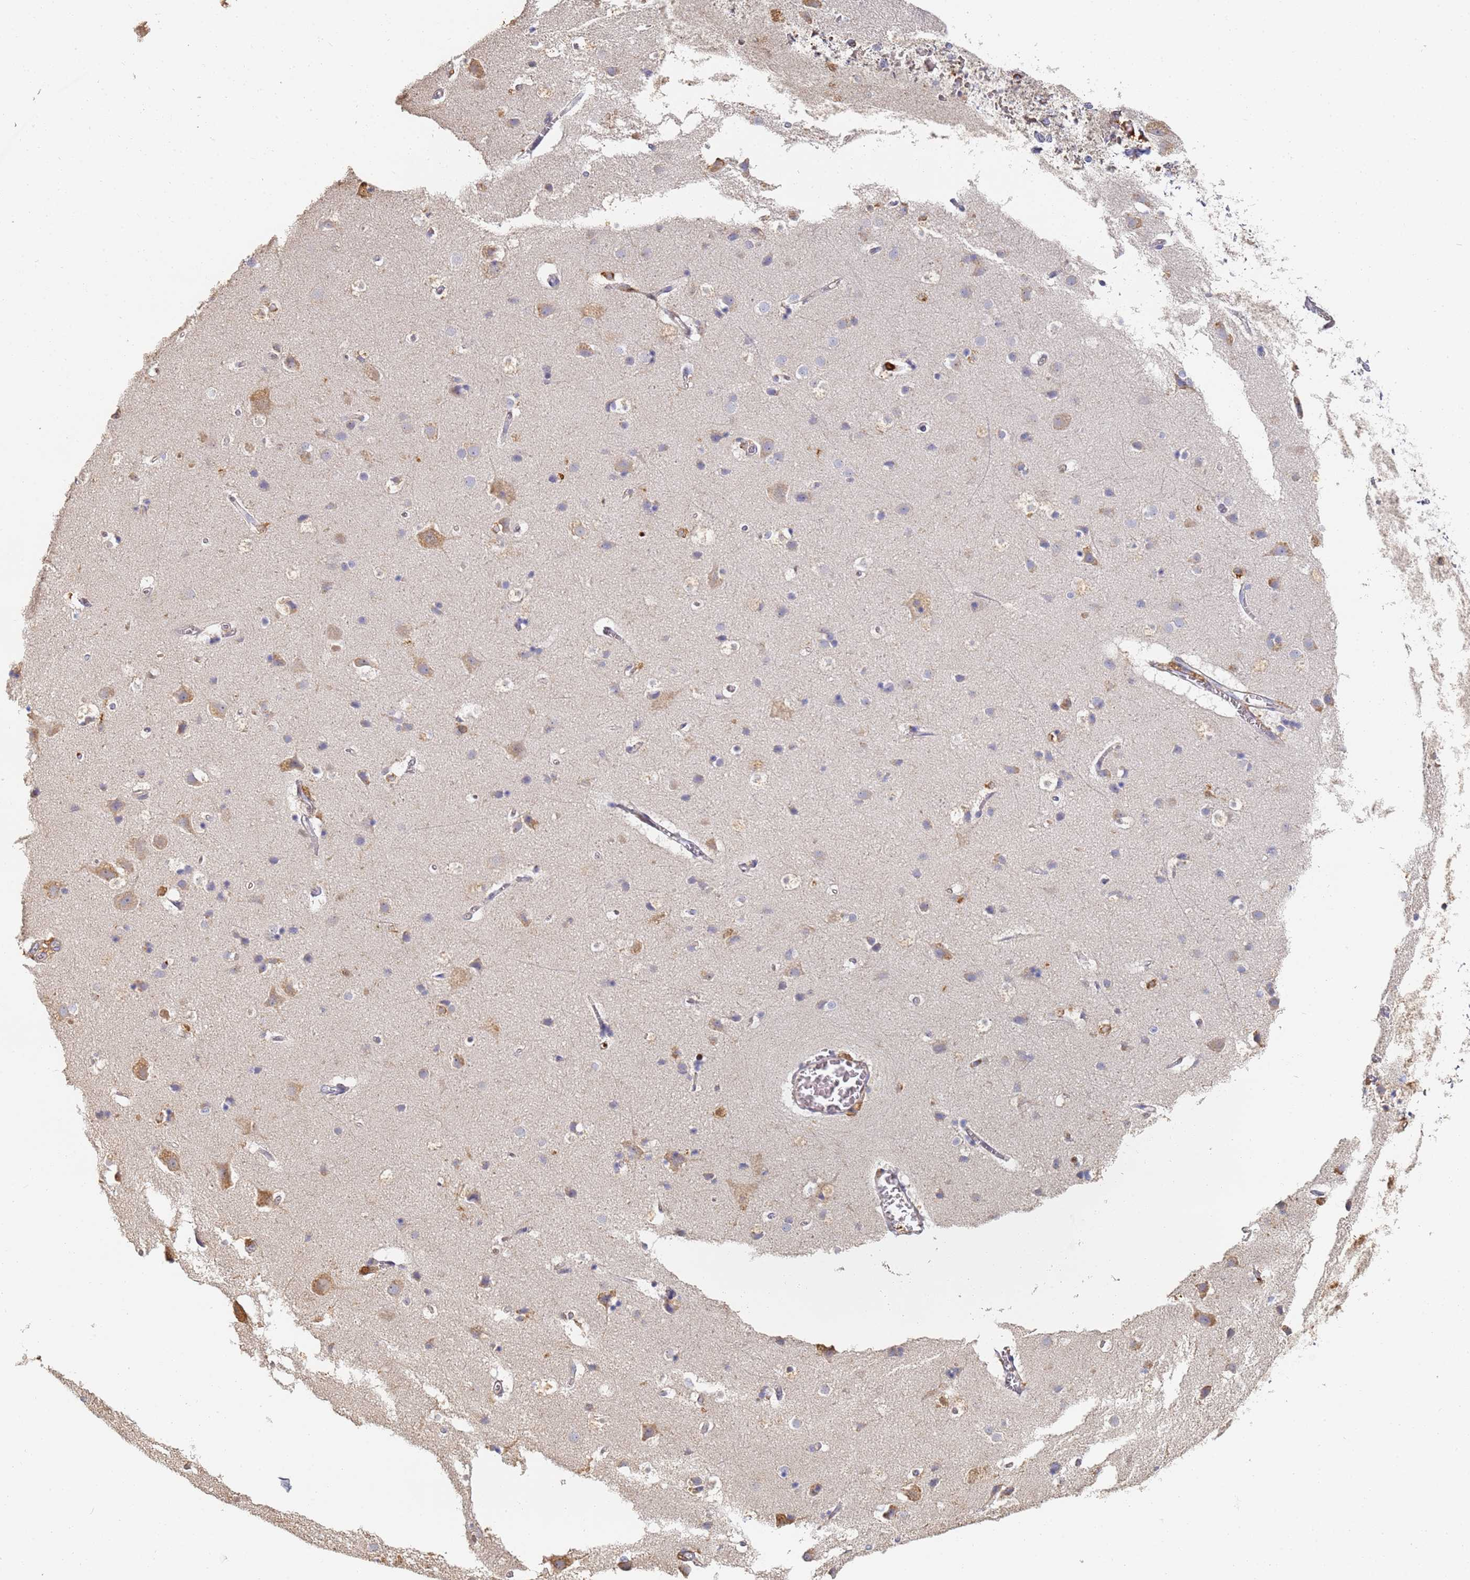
{"staining": {"intensity": "negative", "quantity": "none", "location": "none"}, "tissue": "cerebral cortex", "cell_type": "Endothelial cells", "image_type": "normal", "snomed": [{"axis": "morphology", "description": "Normal tissue, NOS"}, {"axis": "topography", "description": "Cerebral cortex"}], "caption": "Immunohistochemistry photomicrograph of benign cerebral cortex: human cerebral cortex stained with DAB demonstrates no significant protein staining in endothelial cells. Nuclei are stained in blue.", "gene": "BIN2", "patient": {"sex": "male", "age": 54}}